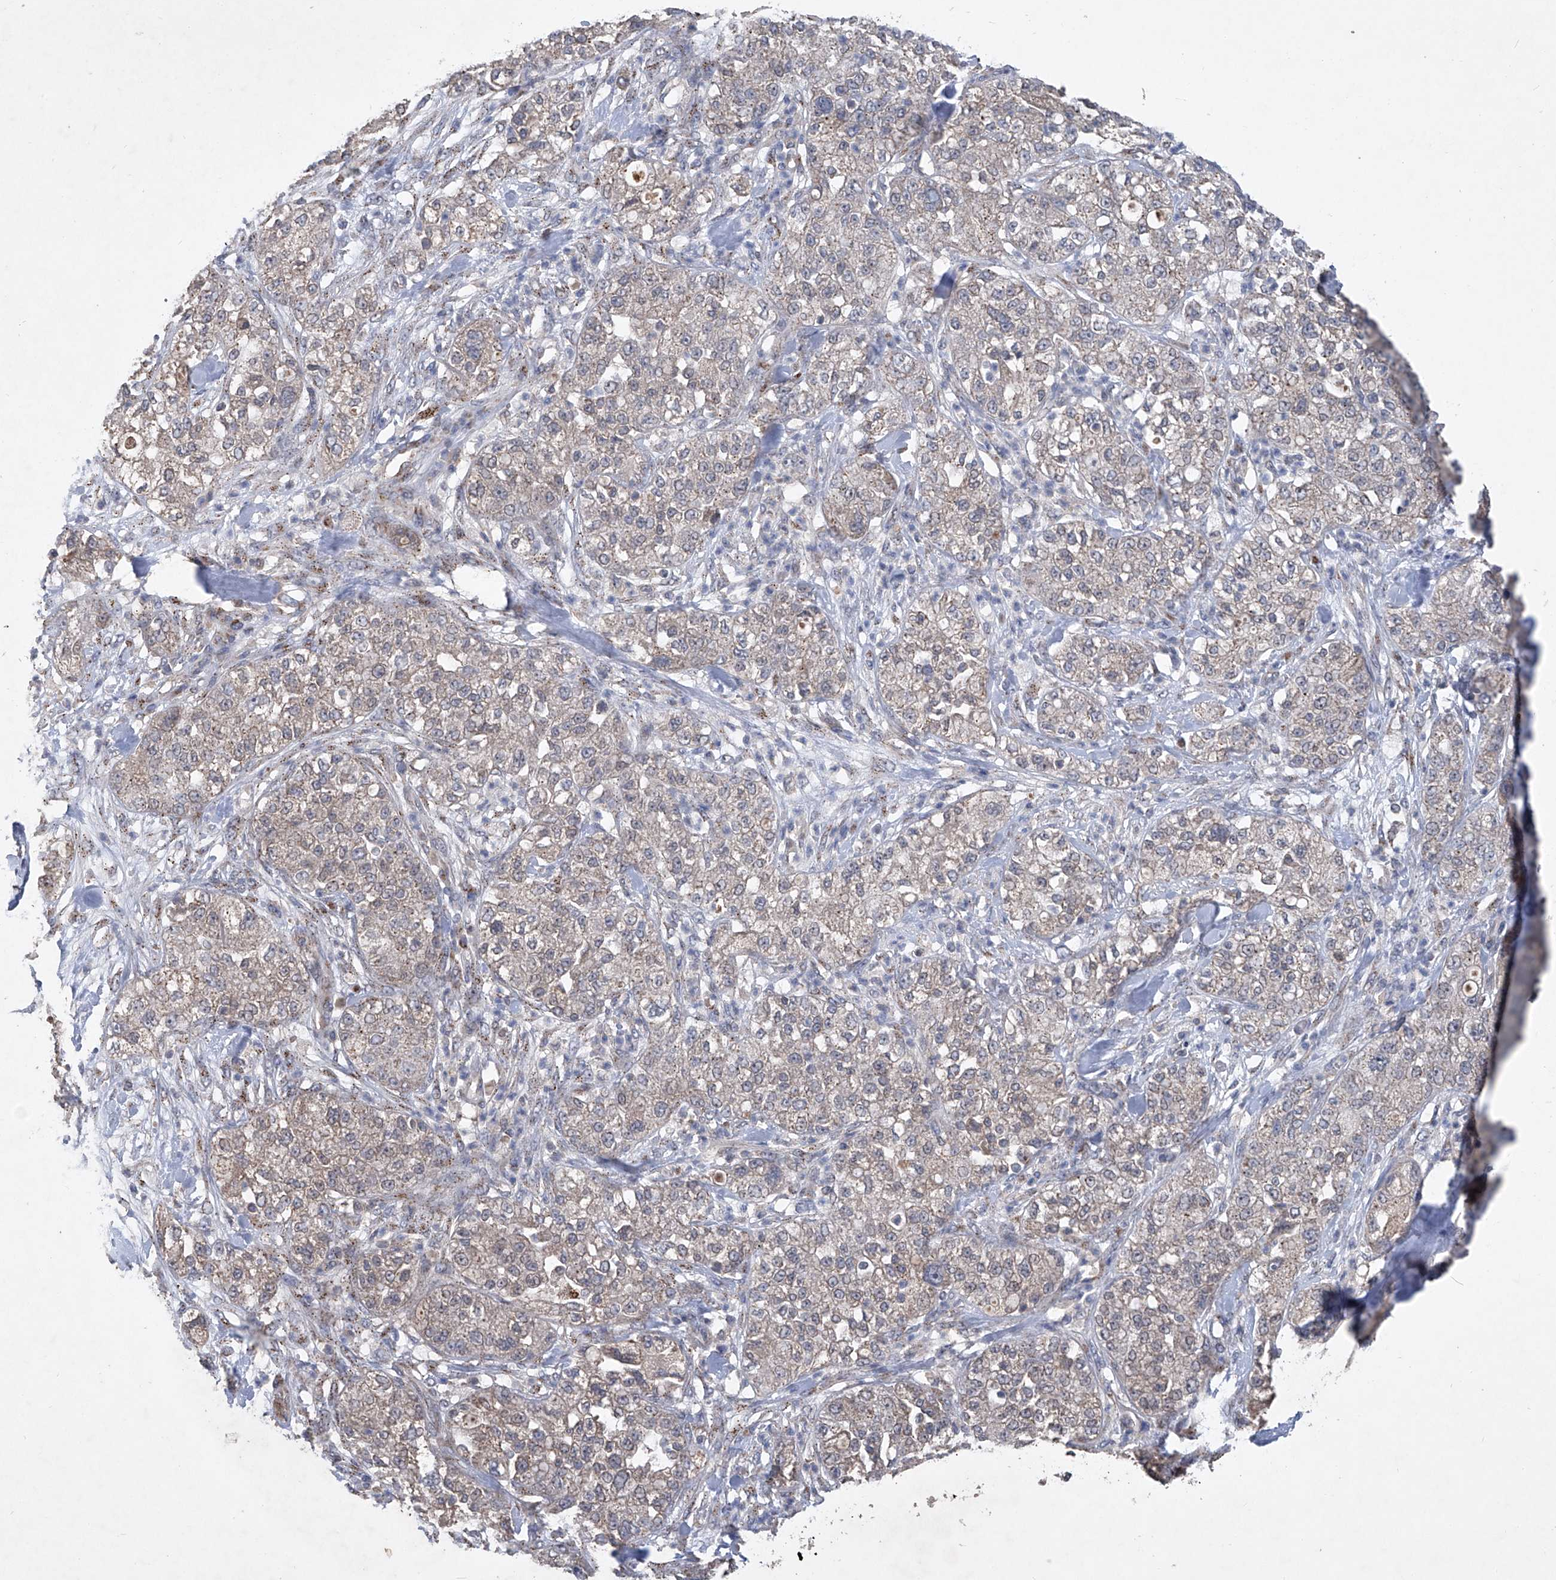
{"staining": {"intensity": "weak", "quantity": "25%-75%", "location": "cytoplasmic/membranous"}, "tissue": "pancreatic cancer", "cell_type": "Tumor cells", "image_type": "cancer", "snomed": [{"axis": "morphology", "description": "Adenocarcinoma, NOS"}, {"axis": "topography", "description": "Pancreas"}], "caption": "A photomicrograph of human pancreatic cancer stained for a protein exhibits weak cytoplasmic/membranous brown staining in tumor cells.", "gene": "PCSK5", "patient": {"sex": "female", "age": 78}}